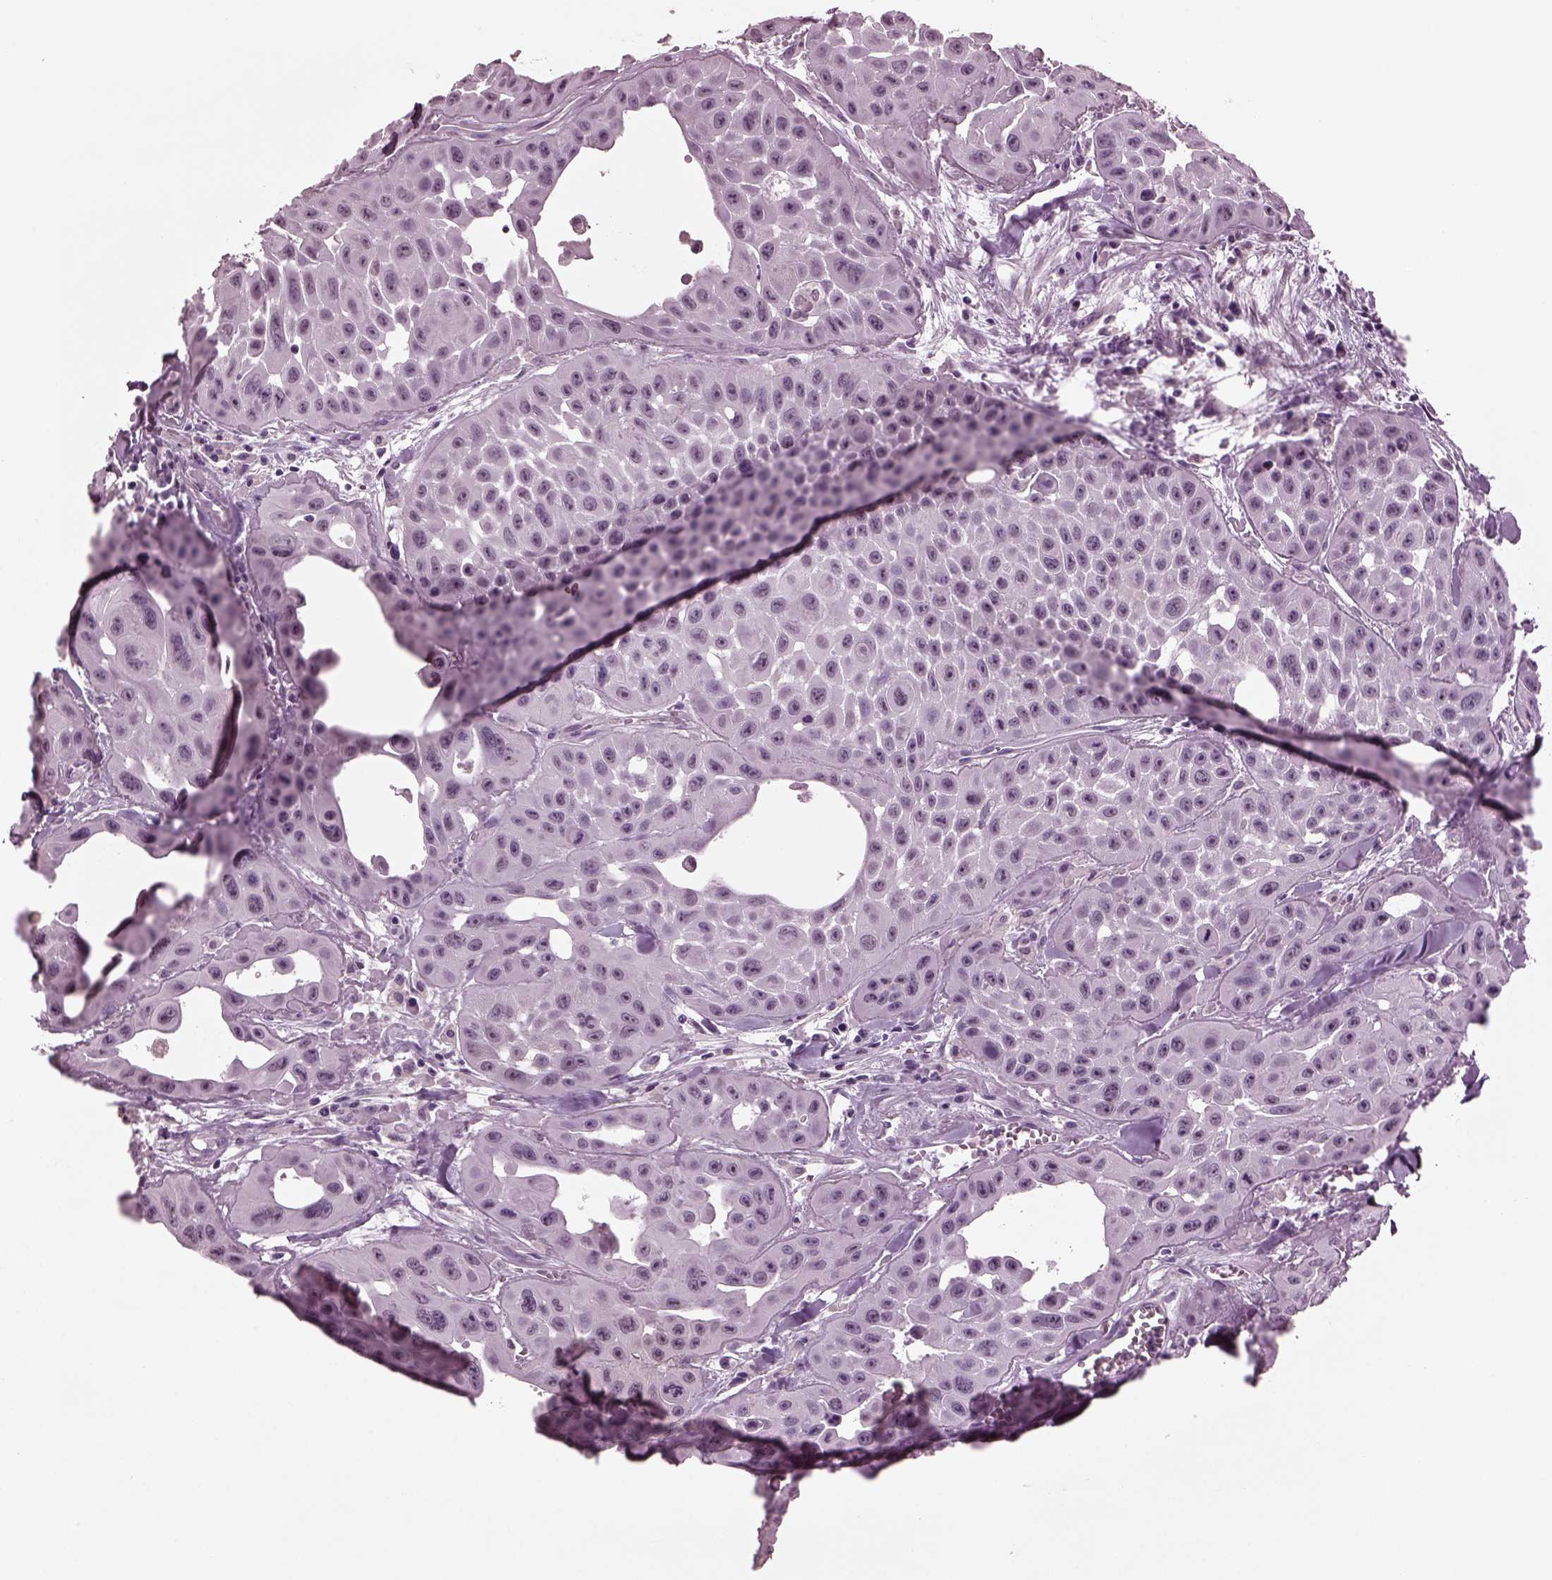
{"staining": {"intensity": "negative", "quantity": "none", "location": "none"}, "tissue": "head and neck cancer", "cell_type": "Tumor cells", "image_type": "cancer", "snomed": [{"axis": "morphology", "description": "Adenocarcinoma, NOS"}, {"axis": "topography", "description": "Head-Neck"}], "caption": "Tumor cells are negative for brown protein staining in head and neck adenocarcinoma.", "gene": "SLC6A17", "patient": {"sex": "male", "age": 73}}